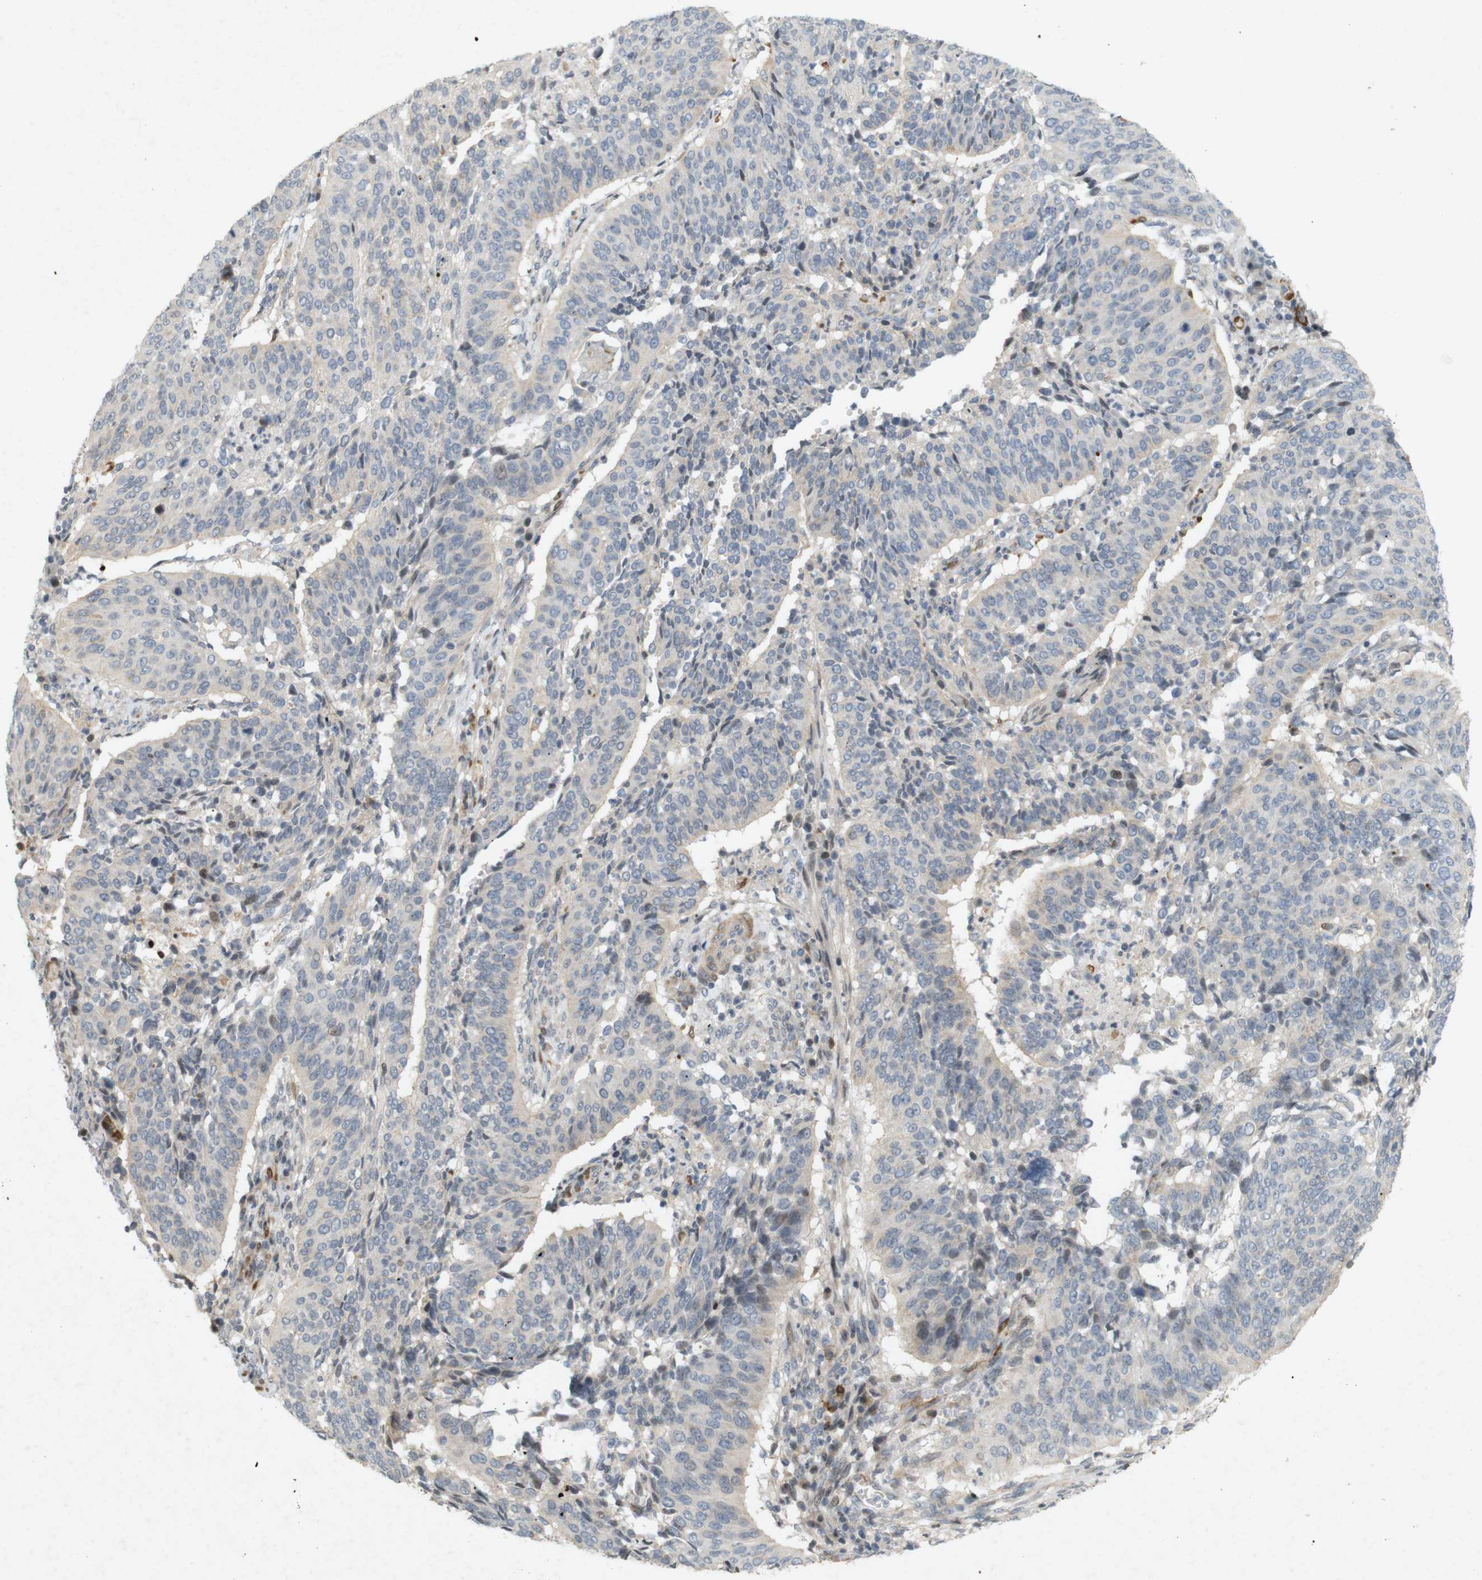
{"staining": {"intensity": "negative", "quantity": "none", "location": "none"}, "tissue": "cervical cancer", "cell_type": "Tumor cells", "image_type": "cancer", "snomed": [{"axis": "morphology", "description": "Normal tissue, NOS"}, {"axis": "morphology", "description": "Squamous cell carcinoma, NOS"}, {"axis": "topography", "description": "Cervix"}], "caption": "Cervical cancer (squamous cell carcinoma) was stained to show a protein in brown. There is no significant positivity in tumor cells. (DAB (3,3'-diaminobenzidine) IHC, high magnification).", "gene": "PPP1R14A", "patient": {"sex": "female", "age": 39}}